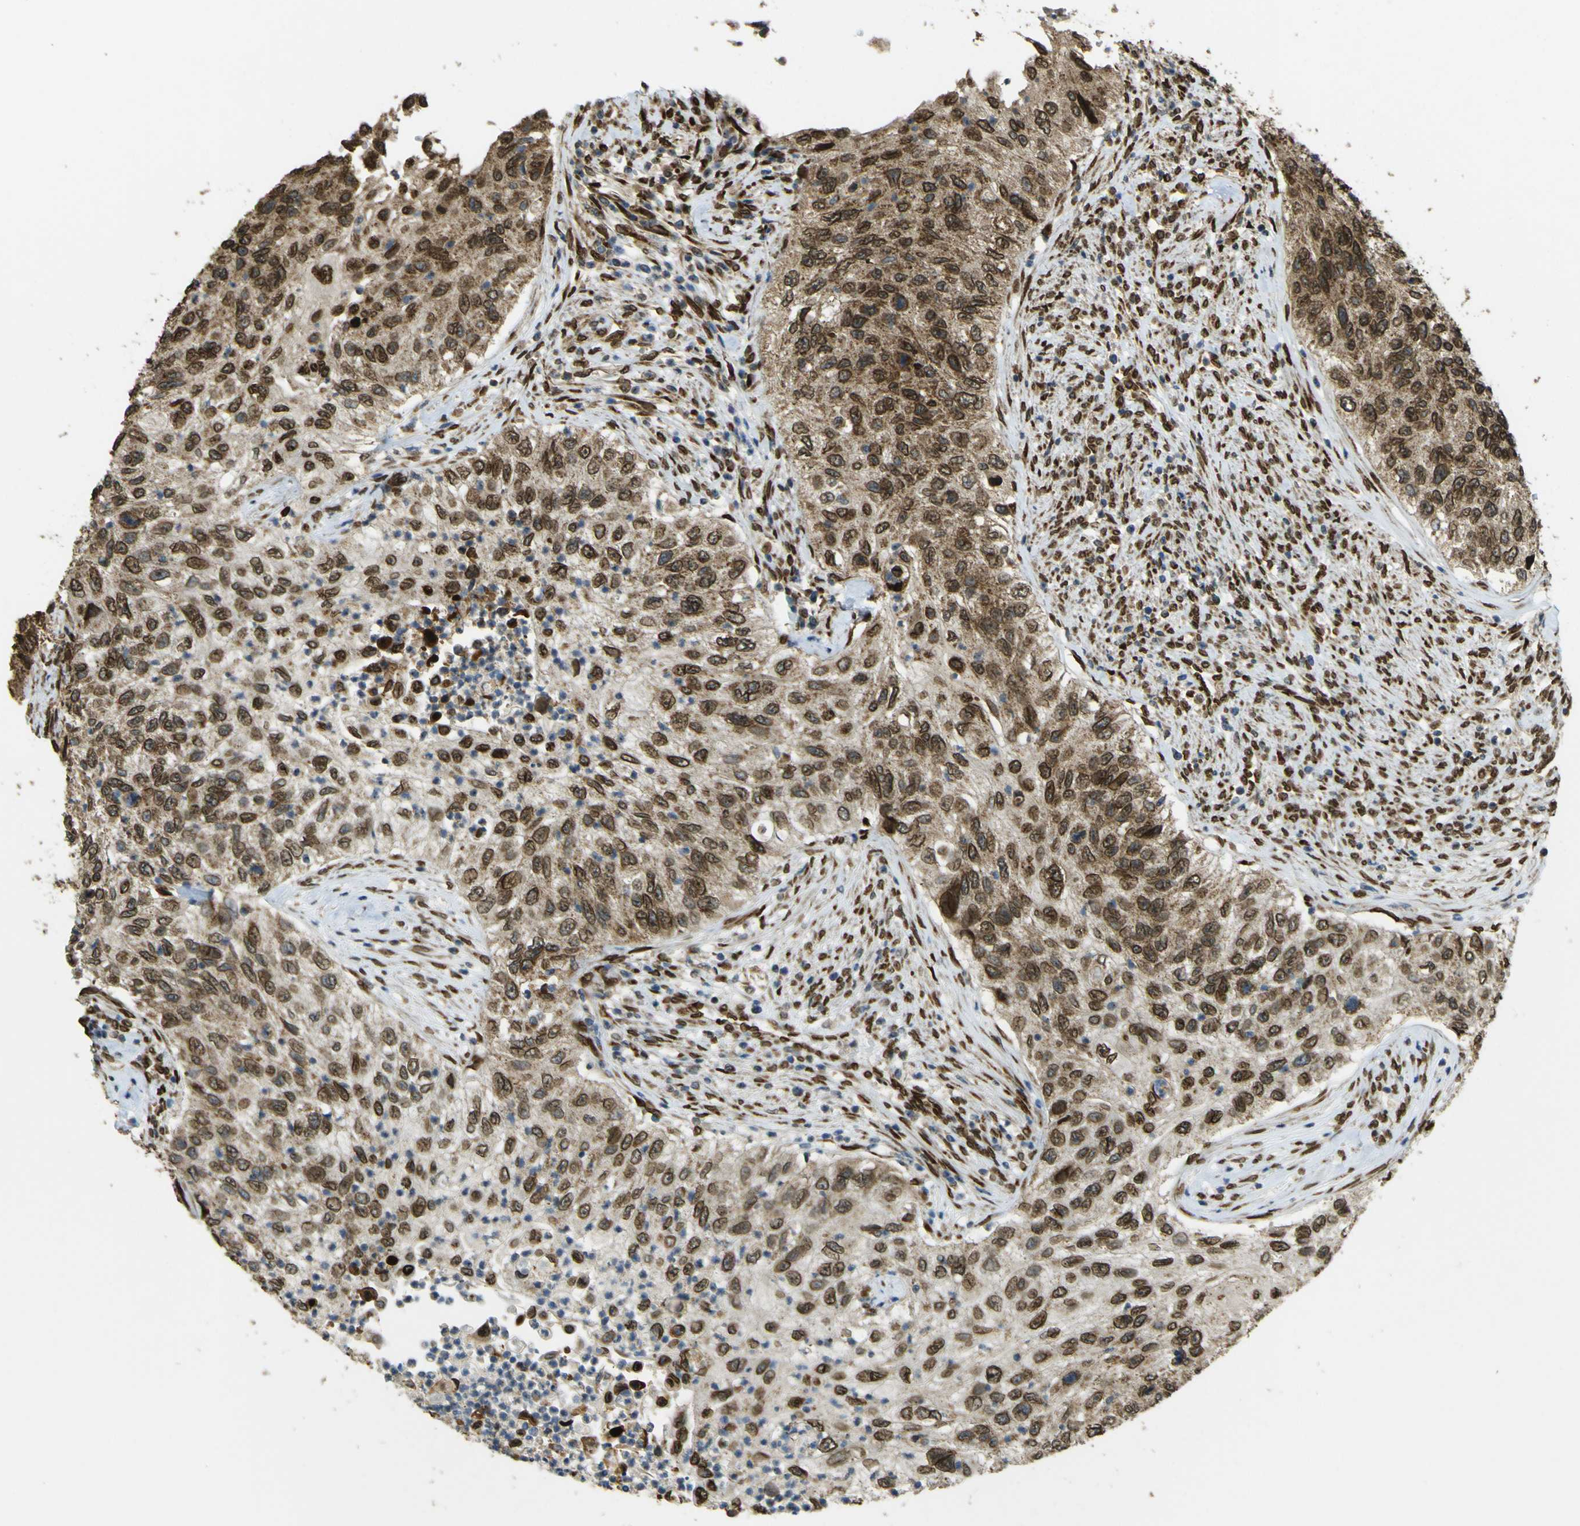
{"staining": {"intensity": "moderate", "quantity": ">75%", "location": "cytoplasmic/membranous,nuclear"}, "tissue": "urothelial cancer", "cell_type": "Tumor cells", "image_type": "cancer", "snomed": [{"axis": "morphology", "description": "Urothelial carcinoma, High grade"}, {"axis": "topography", "description": "Urinary bladder"}], "caption": "The histopathology image exhibits a brown stain indicating the presence of a protein in the cytoplasmic/membranous and nuclear of tumor cells in high-grade urothelial carcinoma.", "gene": "GALNT1", "patient": {"sex": "female", "age": 60}}